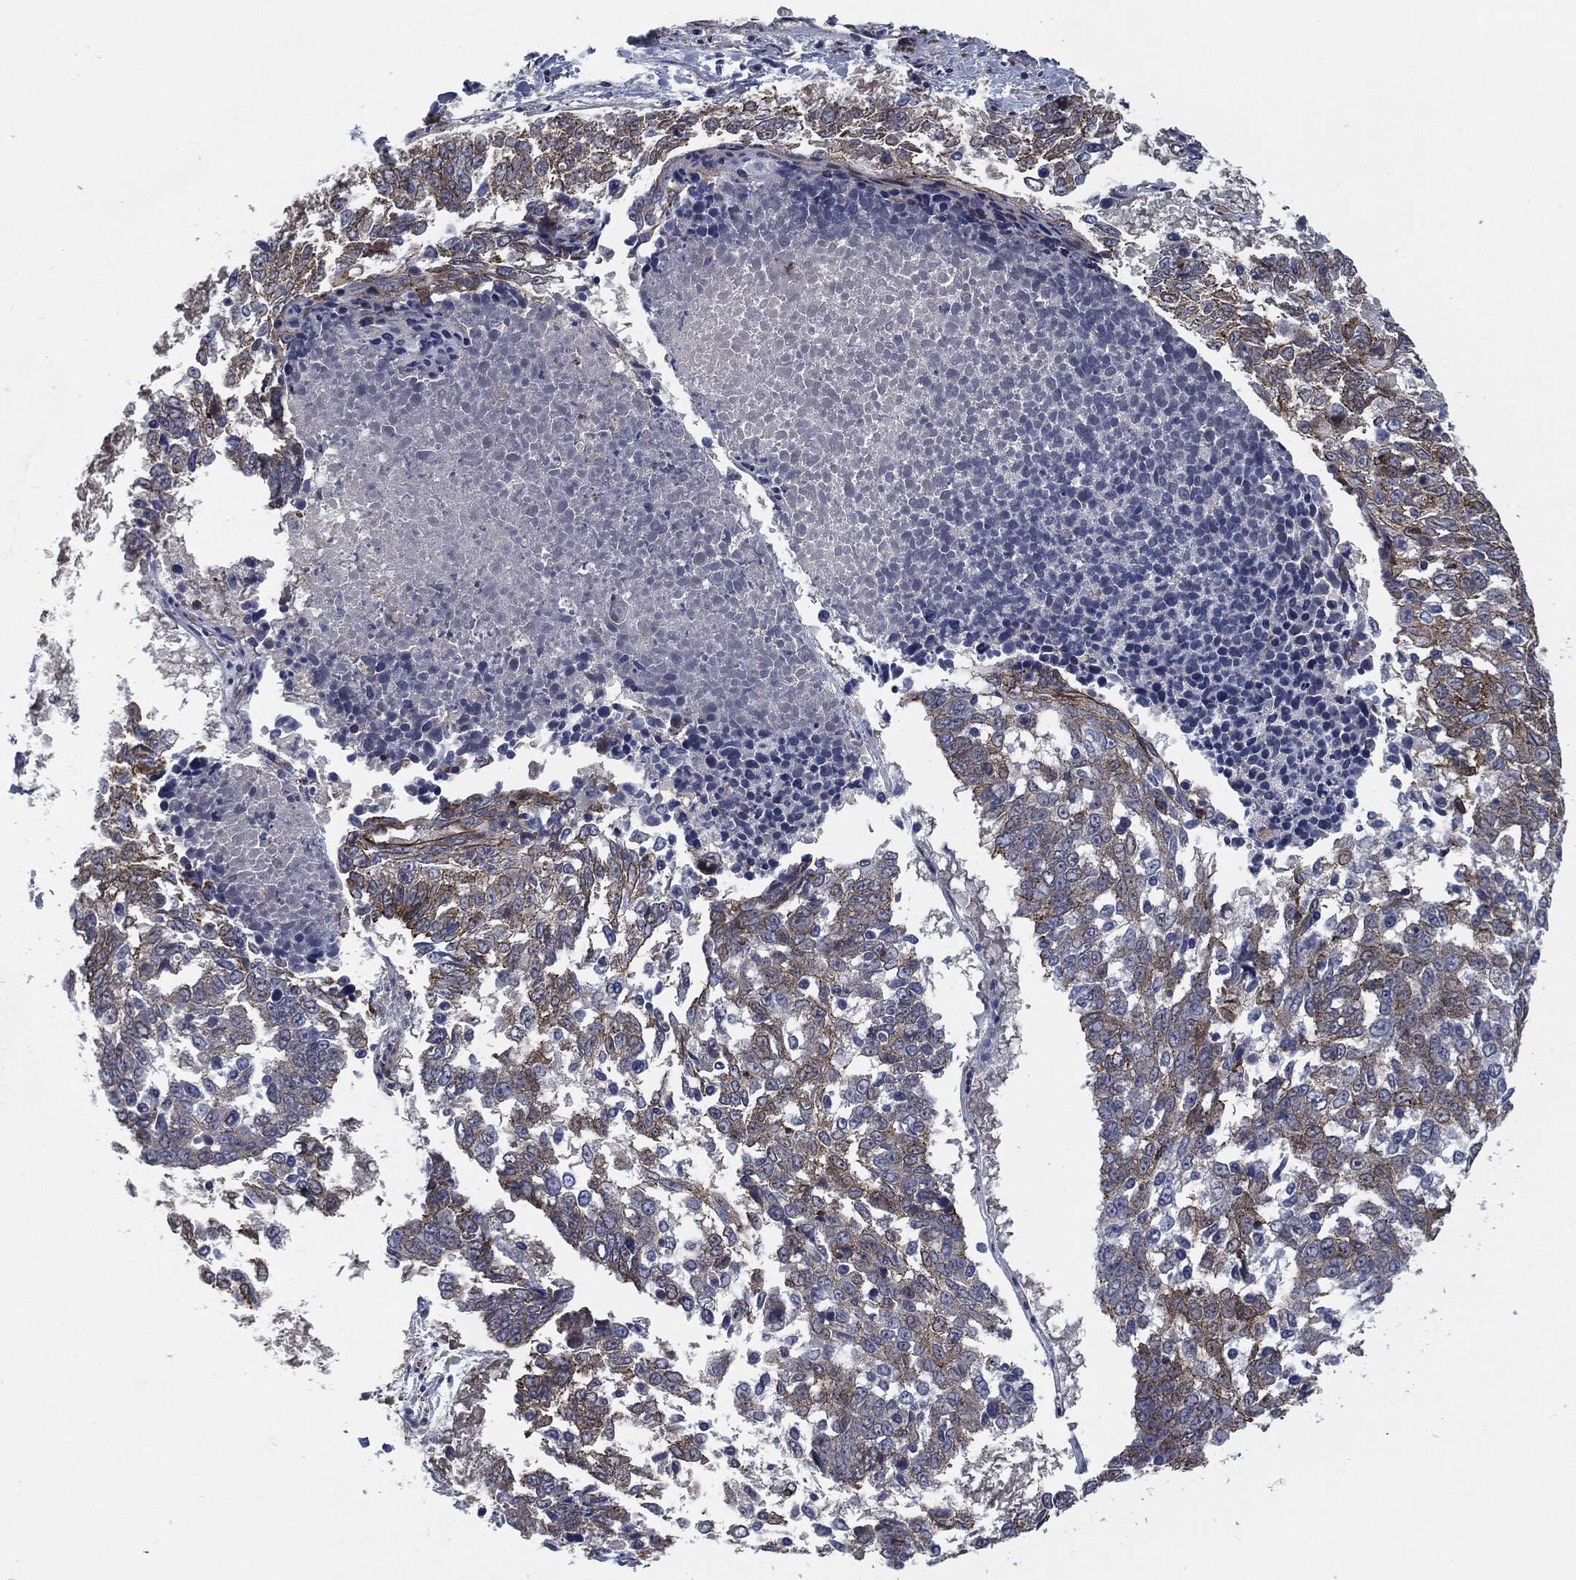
{"staining": {"intensity": "moderate", "quantity": "25%-75%", "location": "cytoplasmic/membranous"}, "tissue": "lung cancer", "cell_type": "Tumor cells", "image_type": "cancer", "snomed": [{"axis": "morphology", "description": "Squamous cell carcinoma, NOS"}, {"axis": "topography", "description": "Lung"}], "caption": "Tumor cells show medium levels of moderate cytoplasmic/membranous expression in about 25%-75% of cells in squamous cell carcinoma (lung).", "gene": "SVIL", "patient": {"sex": "male", "age": 82}}